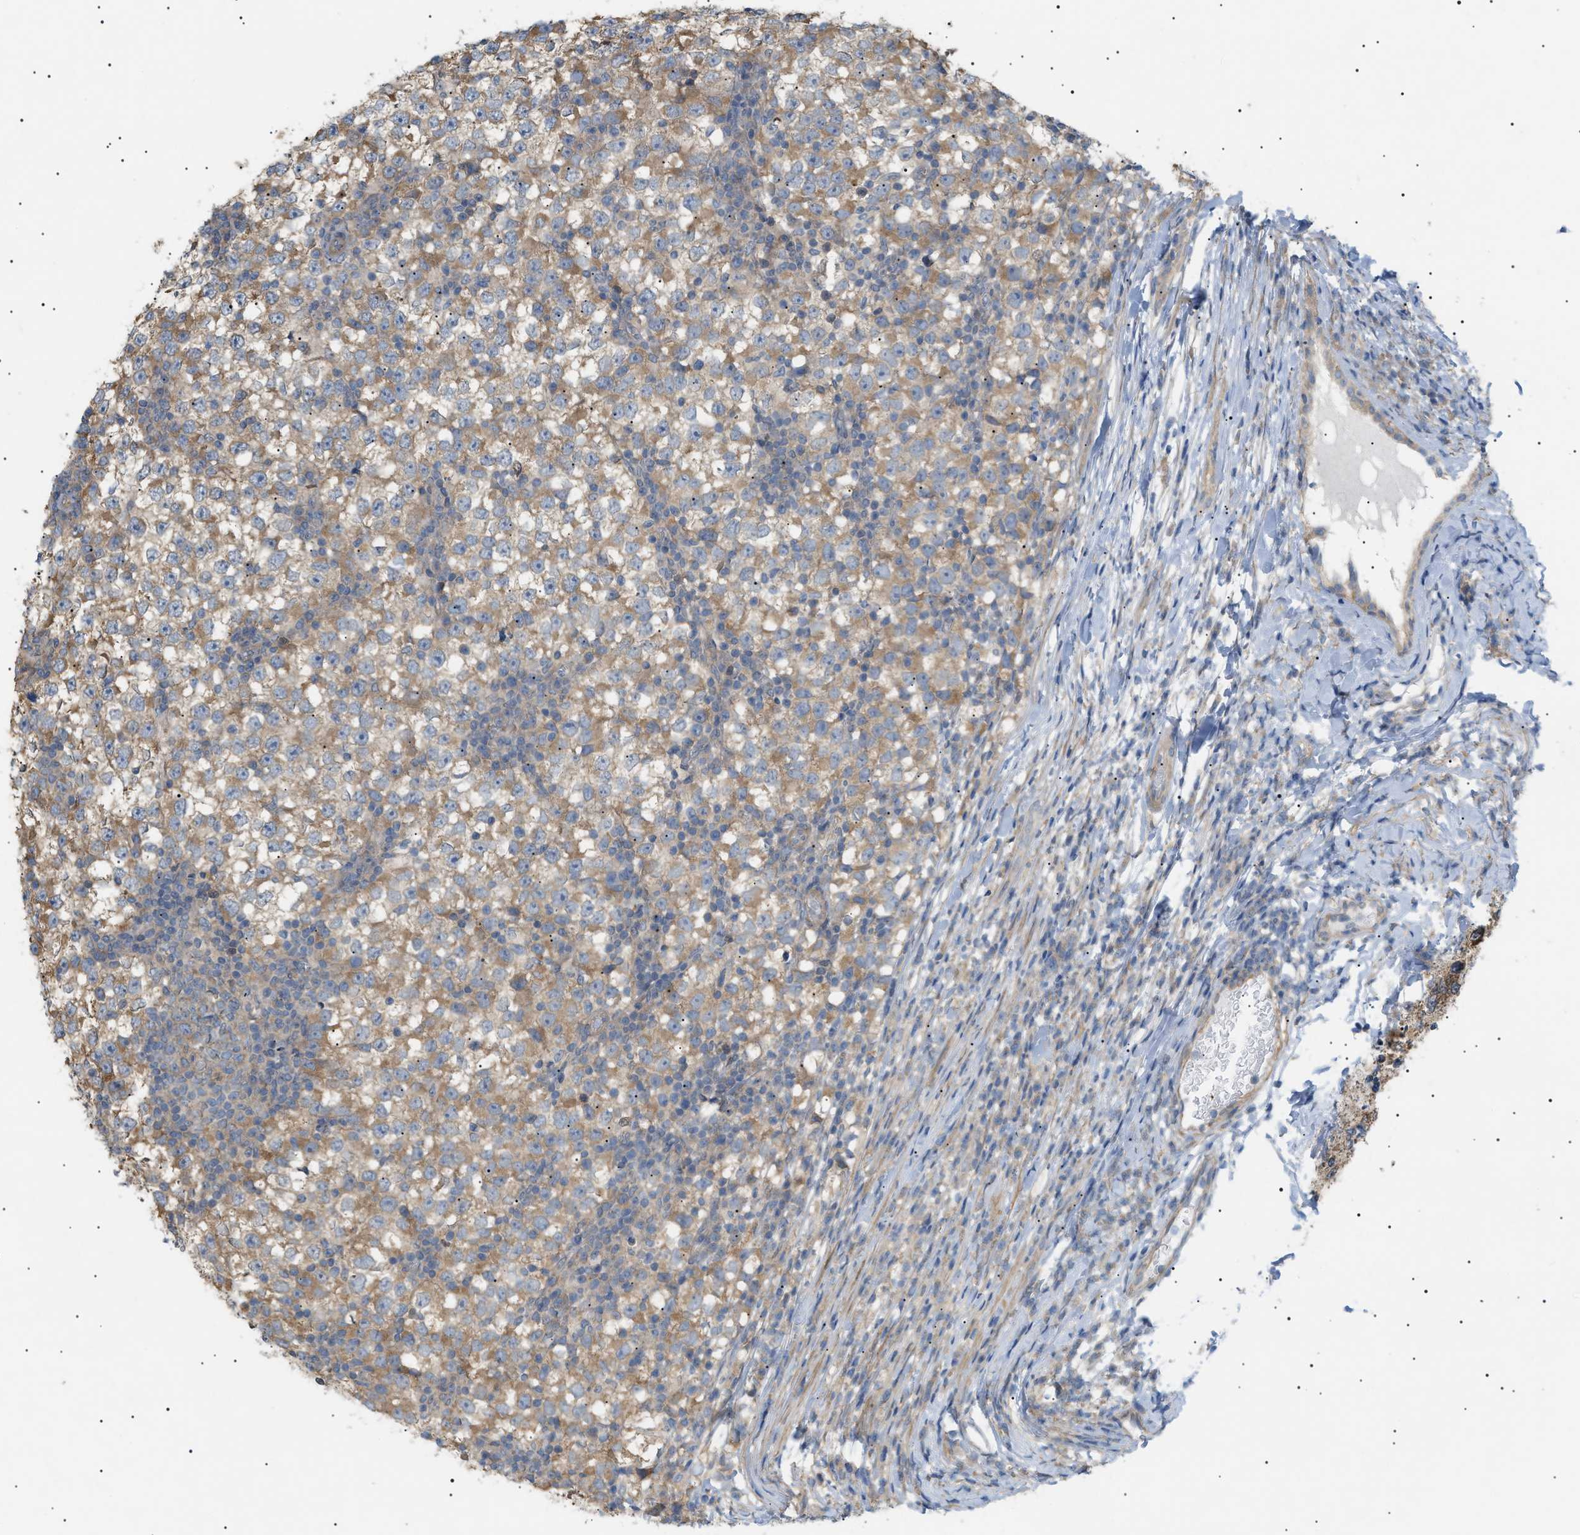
{"staining": {"intensity": "moderate", "quantity": "25%-75%", "location": "cytoplasmic/membranous"}, "tissue": "testis cancer", "cell_type": "Tumor cells", "image_type": "cancer", "snomed": [{"axis": "morphology", "description": "Seminoma, NOS"}, {"axis": "topography", "description": "Testis"}], "caption": "This histopathology image exhibits immunohistochemistry staining of seminoma (testis), with medium moderate cytoplasmic/membranous positivity in approximately 25%-75% of tumor cells.", "gene": "IRS2", "patient": {"sex": "male", "age": 65}}